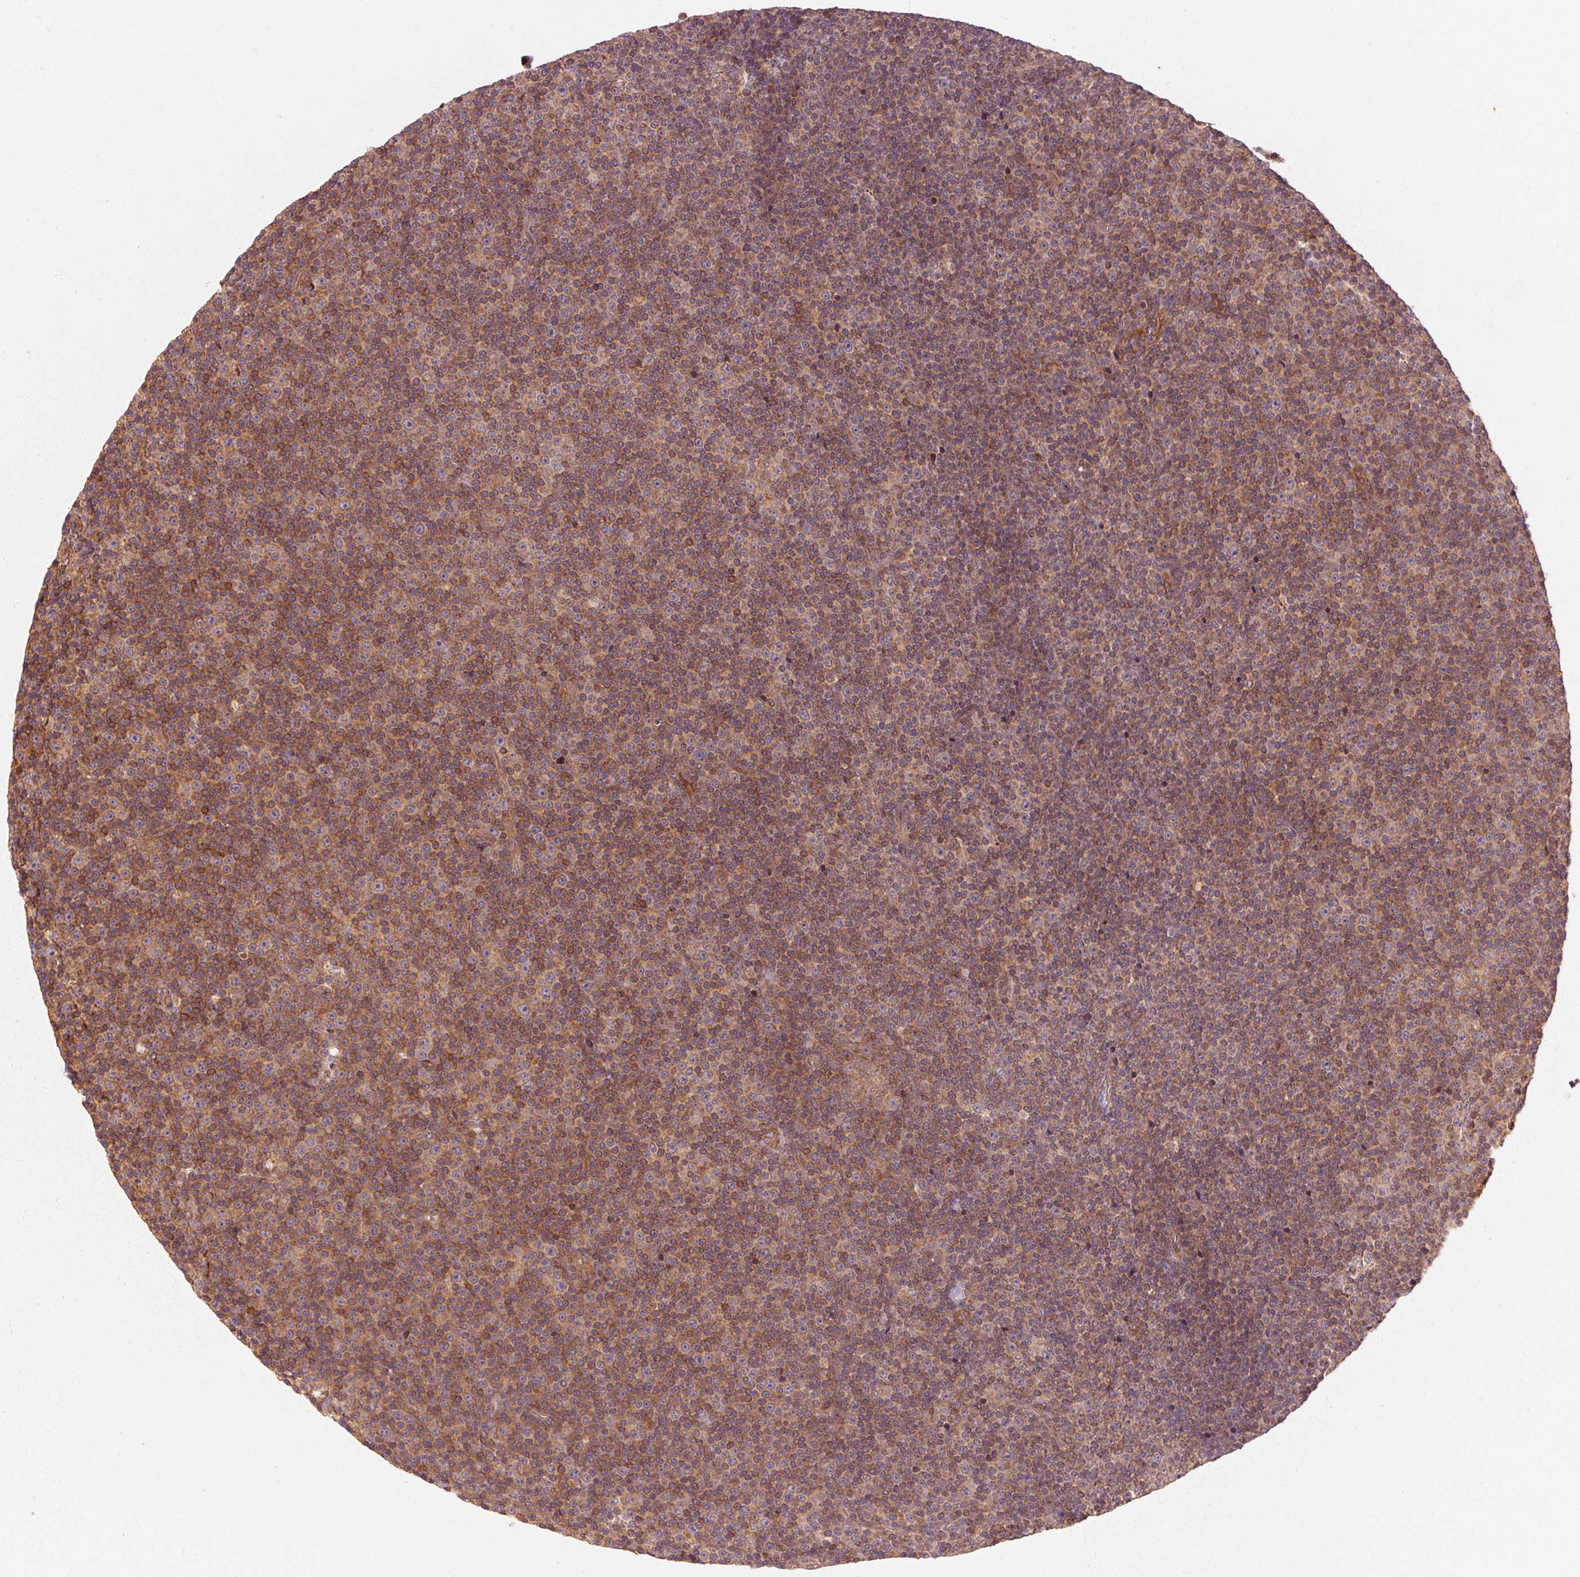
{"staining": {"intensity": "moderate", "quantity": ">75%", "location": "cytoplasmic/membranous"}, "tissue": "lymphoma", "cell_type": "Tumor cells", "image_type": "cancer", "snomed": [{"axis": "morphology", "description": "Malignant lymphoma, non-Hodgkin's type, Low grade"}, {"axis": "topography", "description": "Lymph node"}], "caption": "Malignant lymphoma, non-Hodgkin's type (low-grade) stained for a protein (brown) displays moderate cytoplasmic/membranous positive expression in about >75% of tumor cells.", "gene": "CTNNA1", "patient": {"sex": "female", "age": 67}}